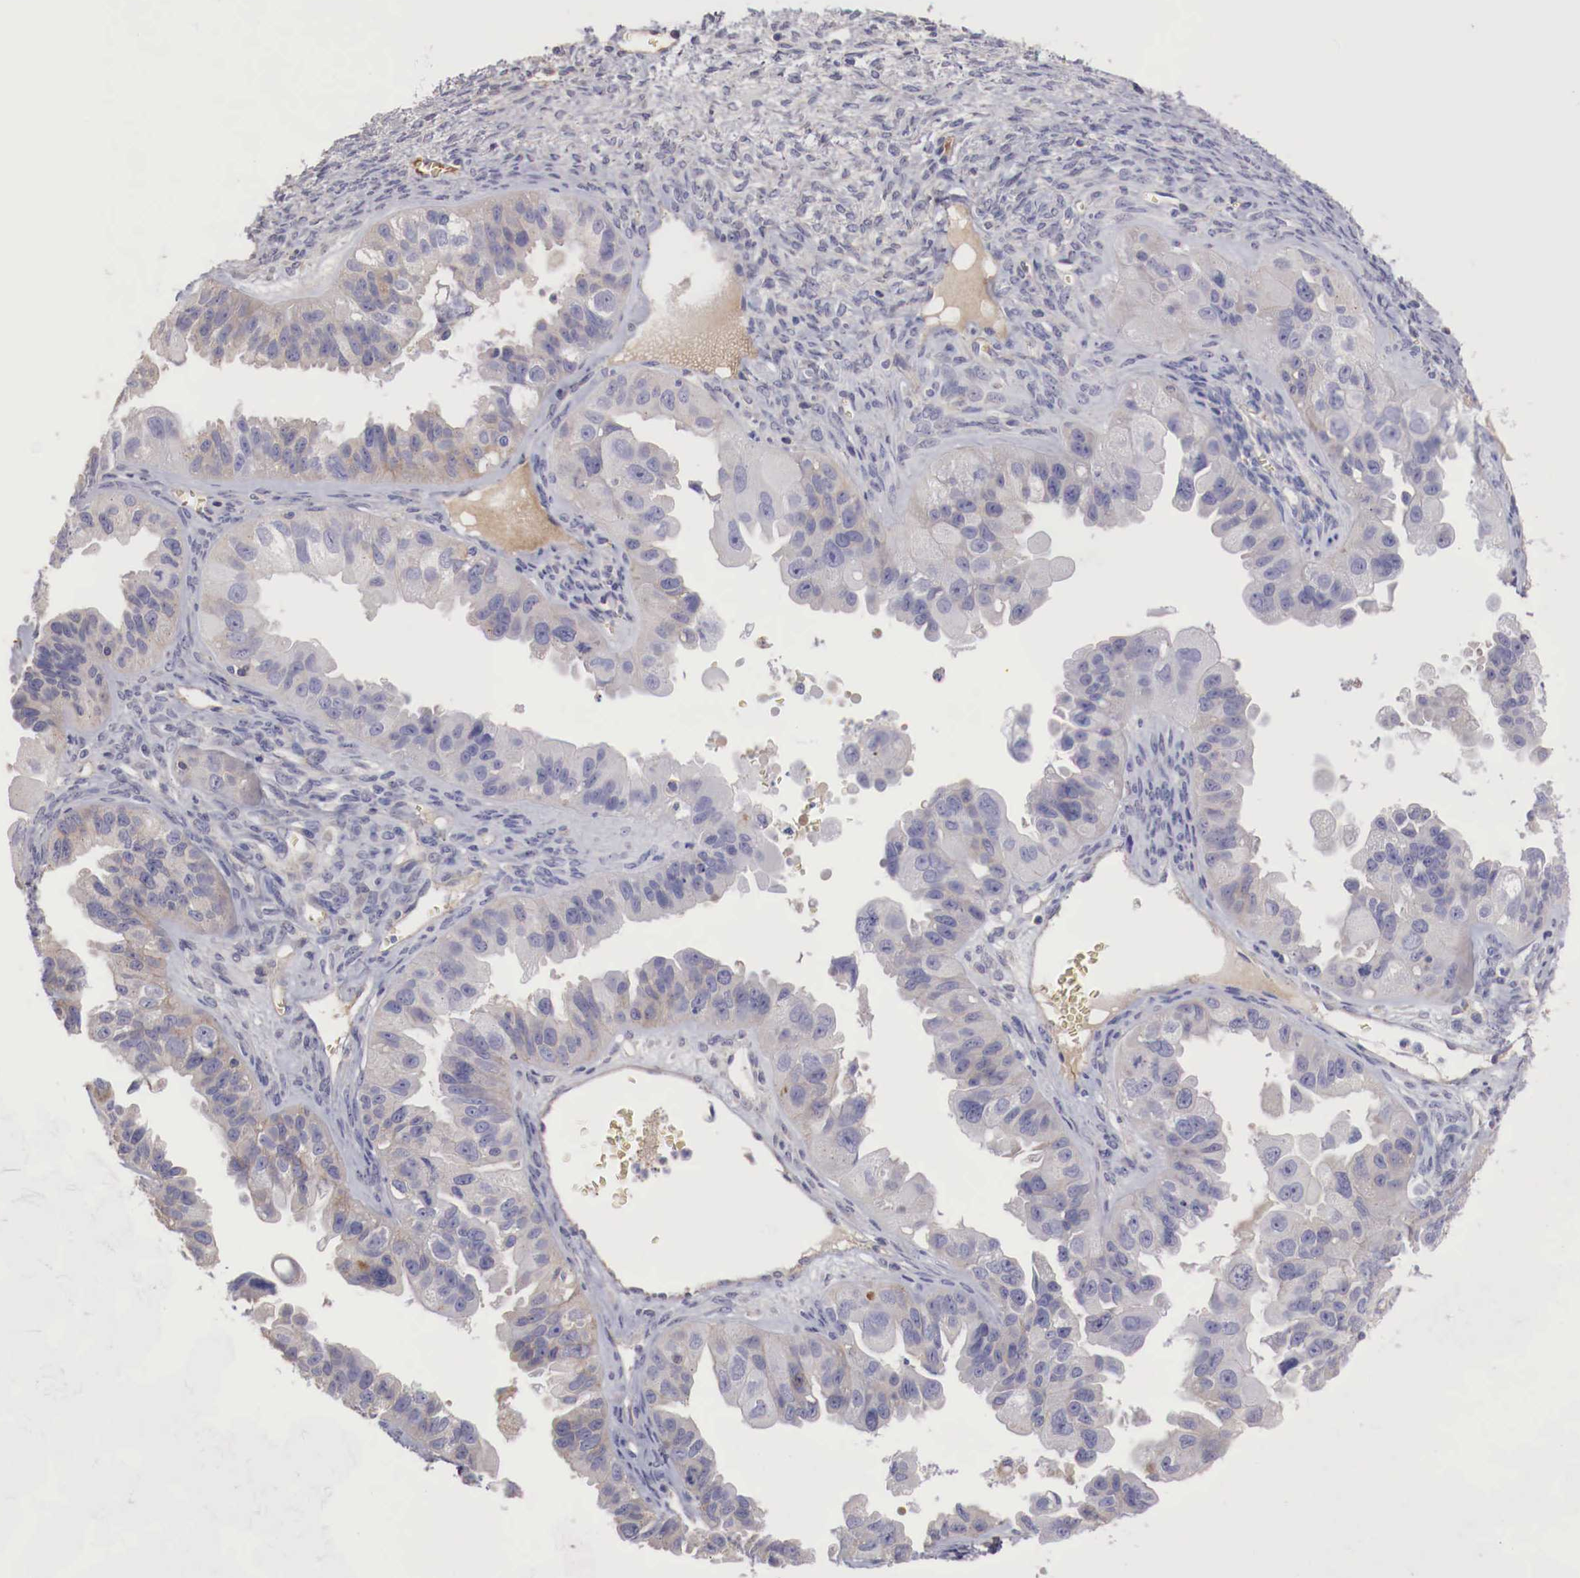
{"staining": {"intensity": "weak", "quantity": "<25%", "location": "cytoplasmic/membranous"}, "tissue": "ovarian cancer", "cell_type": "Tumor cells", "image_type": "cancer", "snomed": [{"axis": "morphology", "description": "Carcinoma, endometroid"}, {"axis": "topography", "description": "Ovary"}], "caption": "Micrograph shows no significant protein positivity in tumor cells of ovarian cancer (endometroid carcinoma). (Brightfield microscopy of DAB immunohistochemistry at high magnification).", "gene": "PITPNA", "patient": {"sex": "female", "age": 85}}